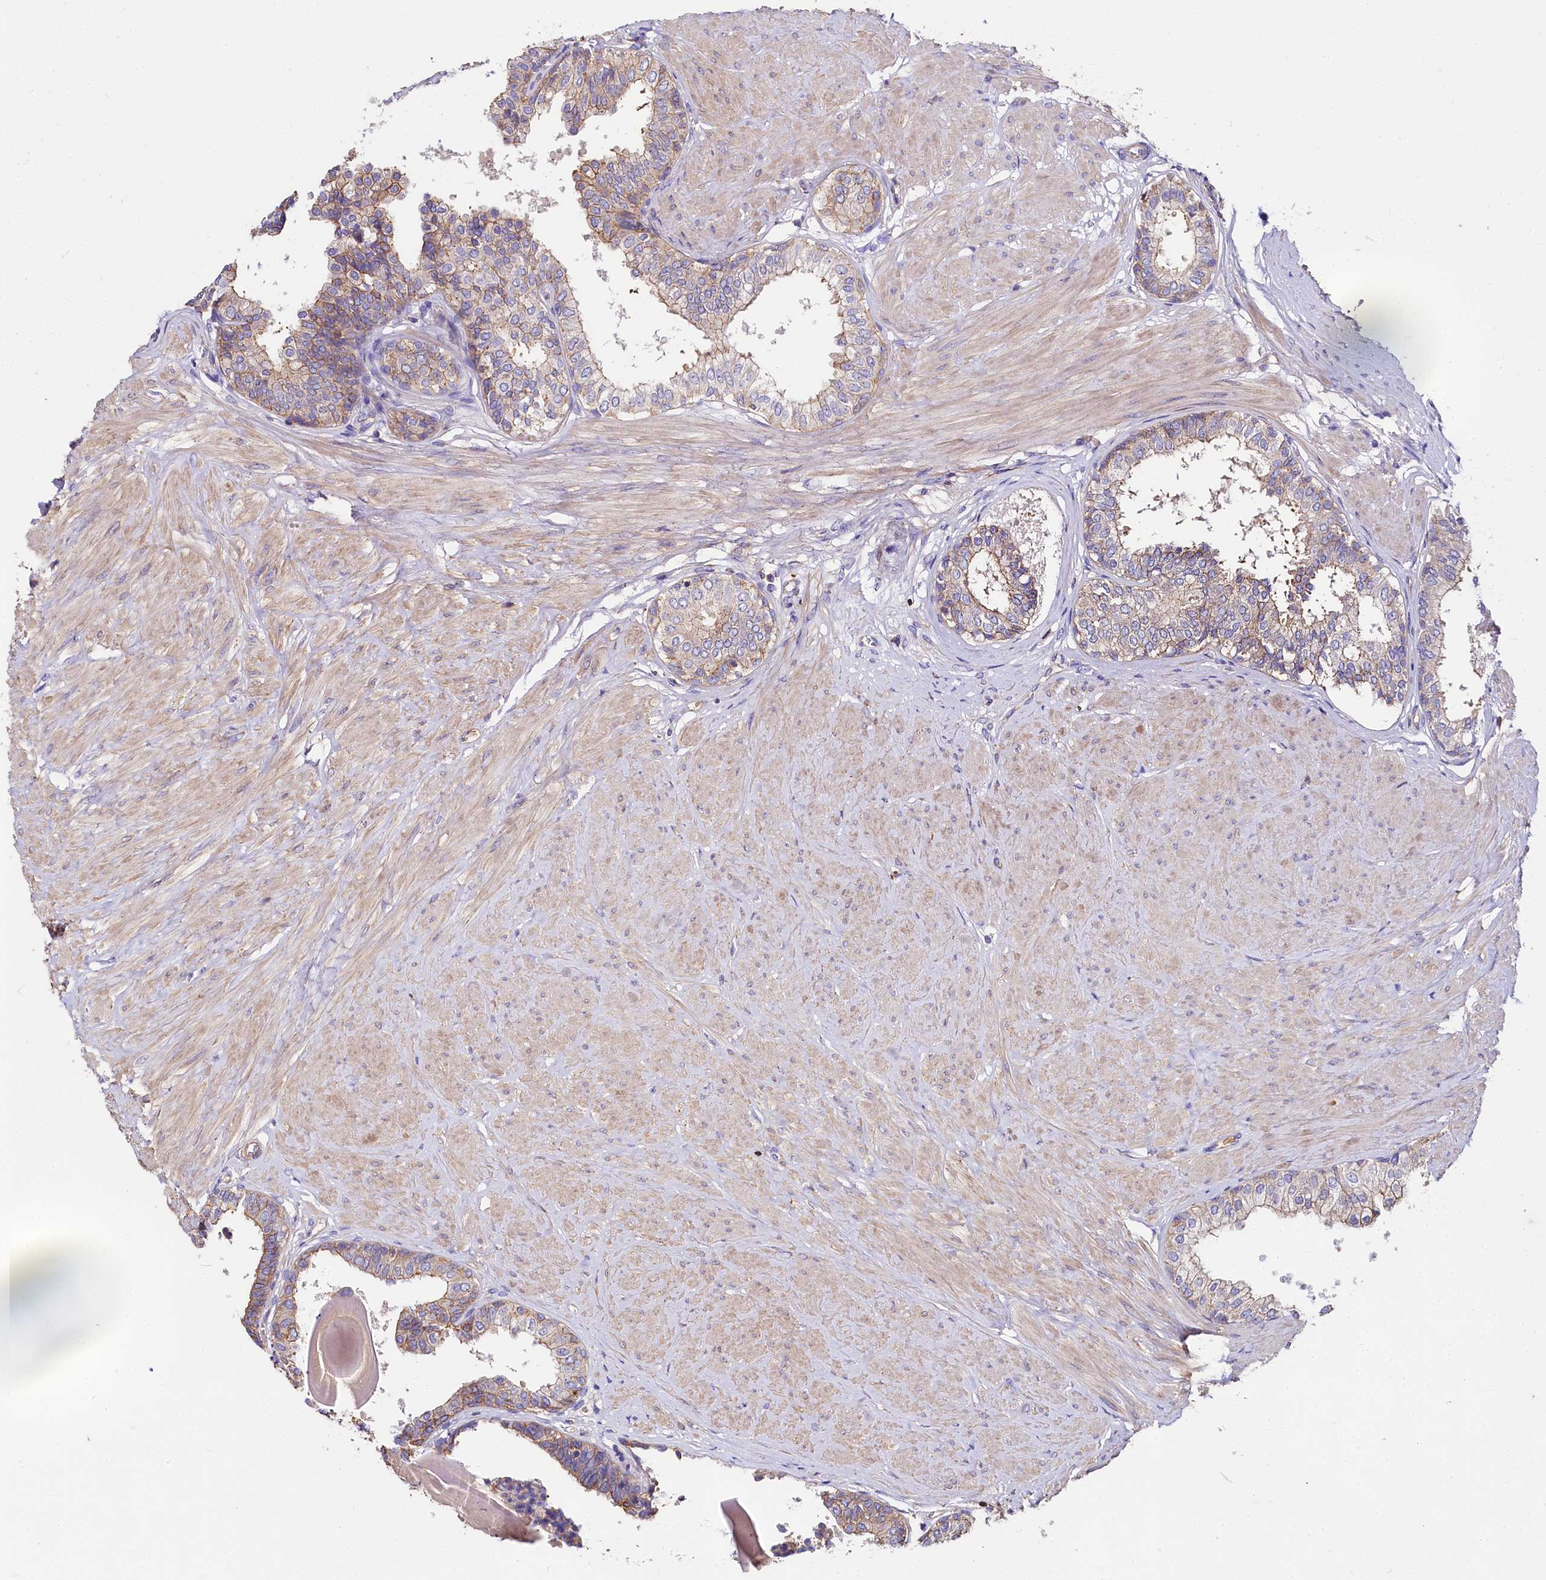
{"staining": {"intensity": "moderate", "quantity": ">75%", "location": "cytoplasmic/membranous"}, "tissue": "prostate", "cell_type": "Glandular cells", "image_type": "normal", "snomed": [{"axis": "morphology", "description": "Normal tissue, NOS"}, {"axis": "topography", "description": "Prostate"}], "caption": "An IHC image of unremarkable tissue is shown. Protein staining in brown shows moderate cytoplasmic/membranous positivity in prostate within glandular cells.", "gene": "FCHSD2", "patient": {"sex": "male", "age": 48}}